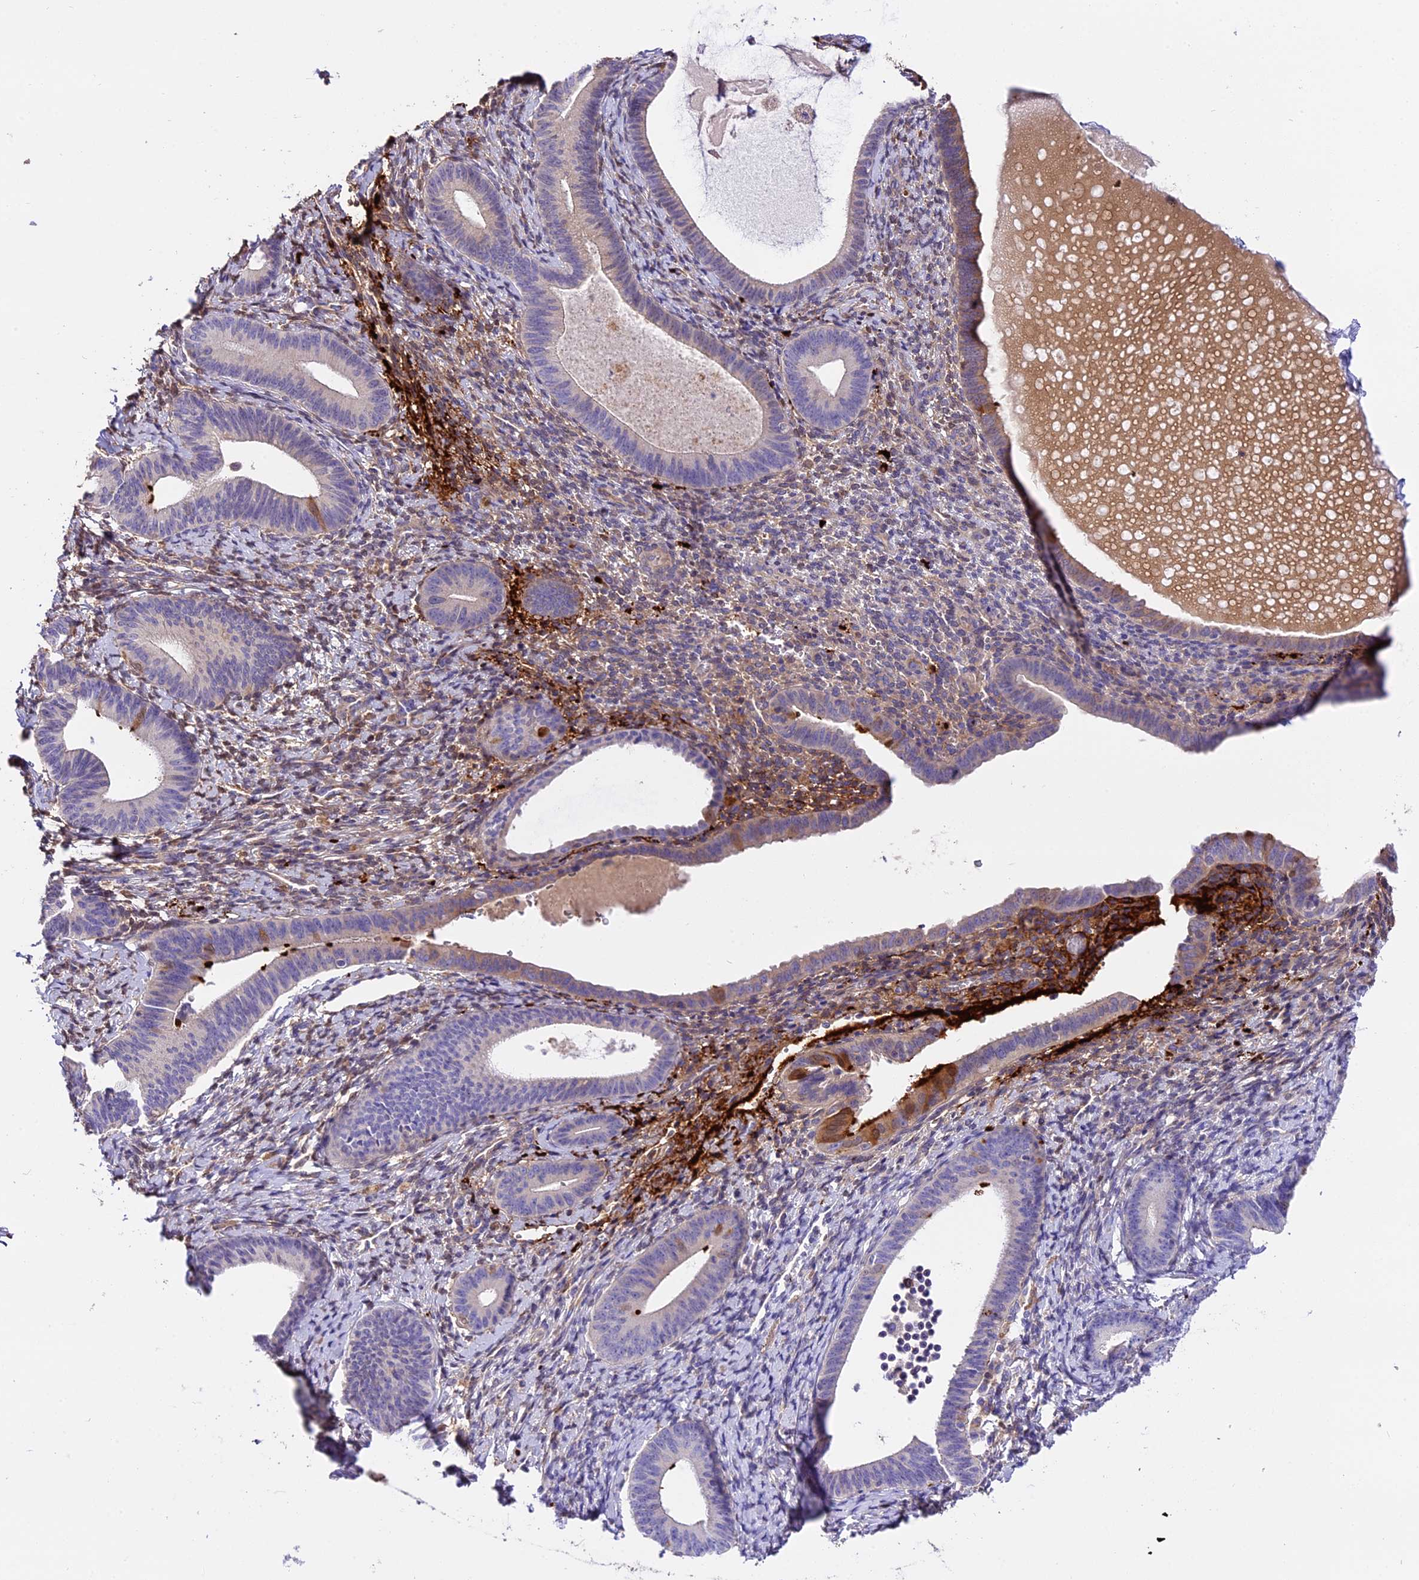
{"staining": {"intensity": "moderate", "quantity": "25%-75%", "location": "cytoplasmic/membranous"}, "tissue": "endometrium", "cell_type": "Cells in endometrial stroma", "image_type": "normal", "snomed": [{"axis": "morphology", "description": "Normal tissue, NOS"}, {"axis": "topography", "description": "Endometrium"}], "caption": "A brown stain labels moderate cytoplasmic/membranous staining of a protein in cells in endometrial stroma of unremarkable human endometrium. Using DAB (3,3'-diaminobenzidine) (brown) and hematoxylin (blue) stains, captured at high magnification using brightfield microscopy.", "gene": "MAP3K7CL", "patient": {"sex": "female", "age": 65}}